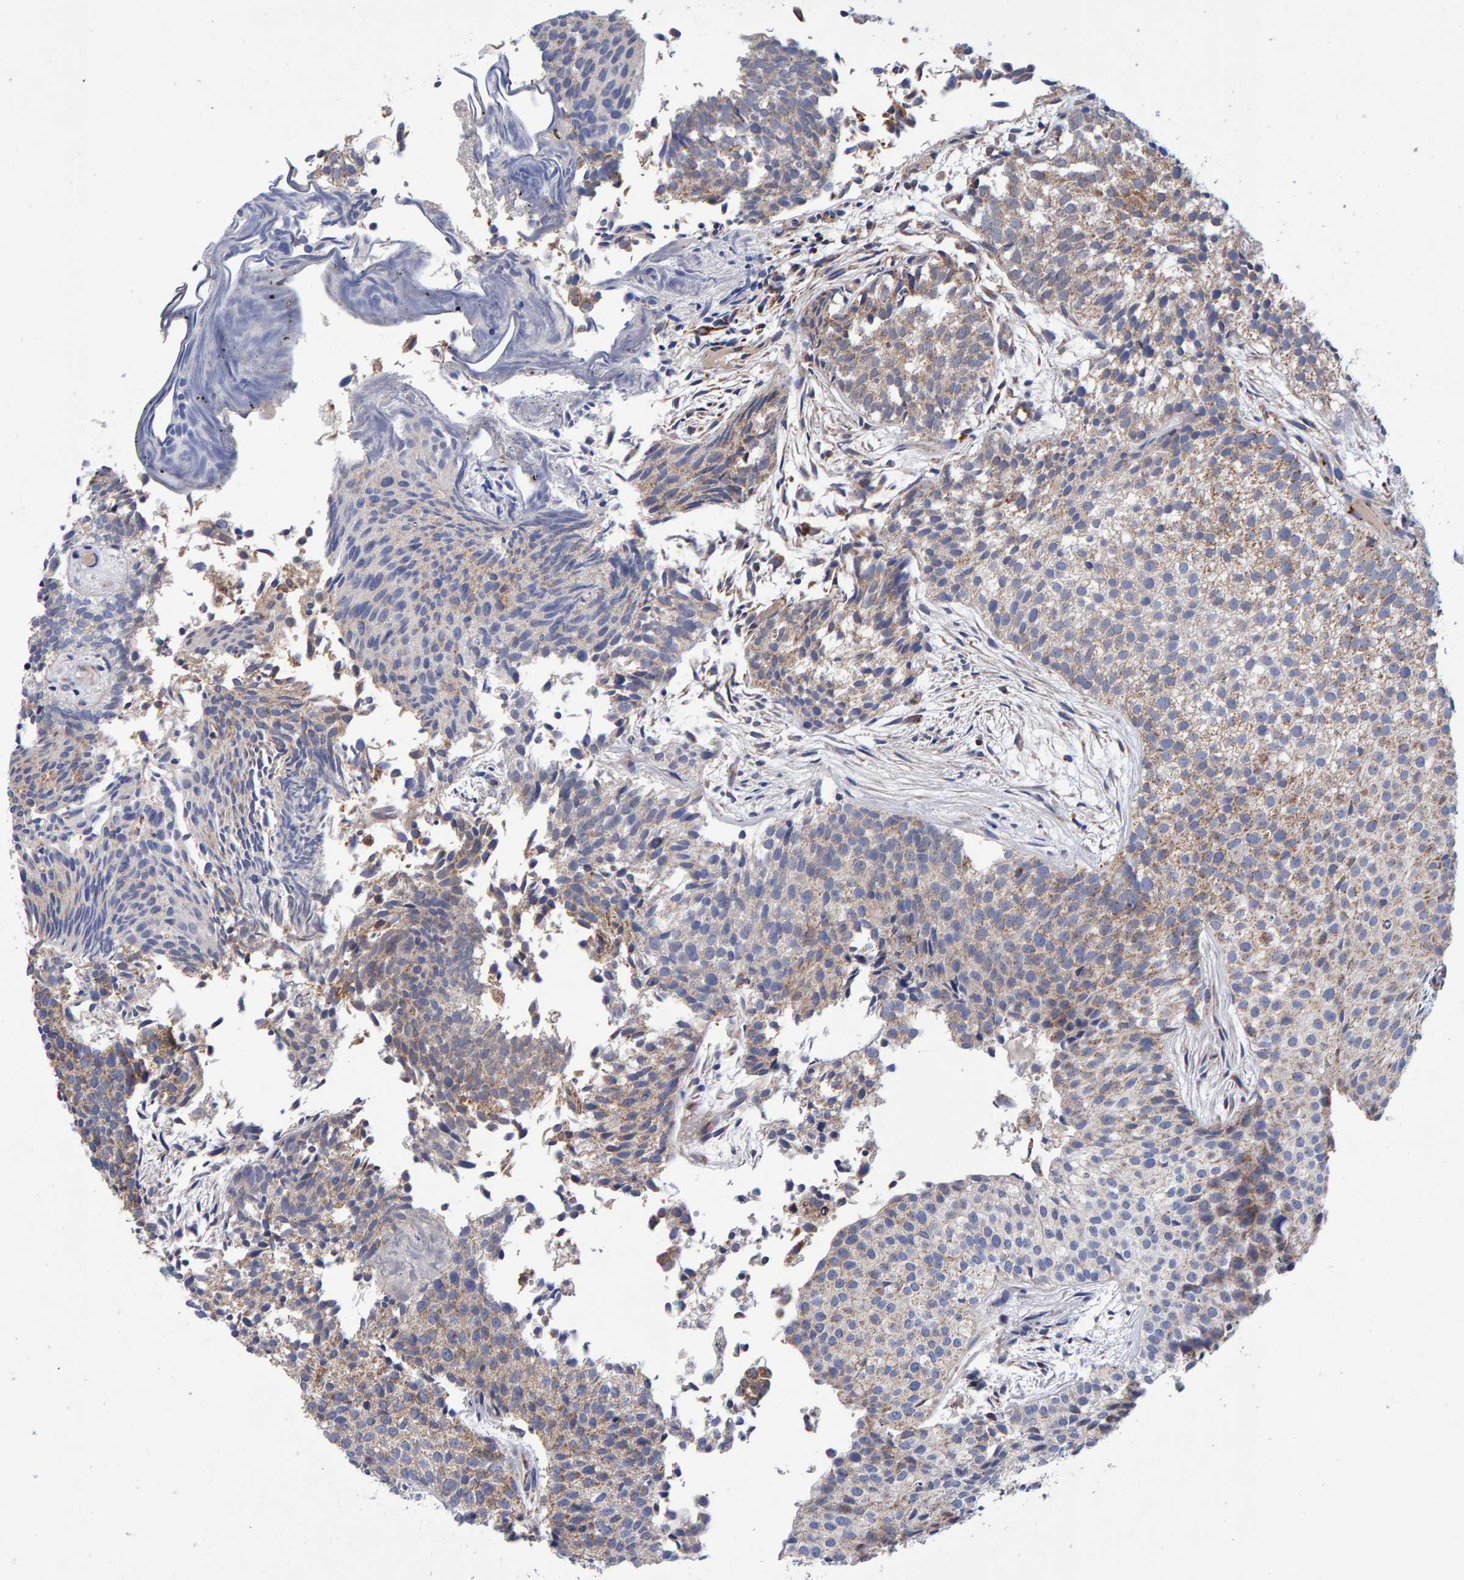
{"staining": {"intensity": "weak", "quantity": "25%-75%", "location": "cytoplasmic/membranous"}, "tissue": "urothelial cancer", "cell_type": "Tumor cells", "image_type": "cancer", "snomed": [{"axis": "morphology", "description": "Urothelial carcinoma, Low grade"}, {"axis": "topography", "description": "Urinary bladder"}], "caption": "Urothelial cancer tissue reveals weak cytoplasmic/membranous staining in approximately 25%-75% of tumor cells, visualized by immunohistochemistry.", "gene": "EFR3A", "patient": {"sex": "male", "age": 86}}